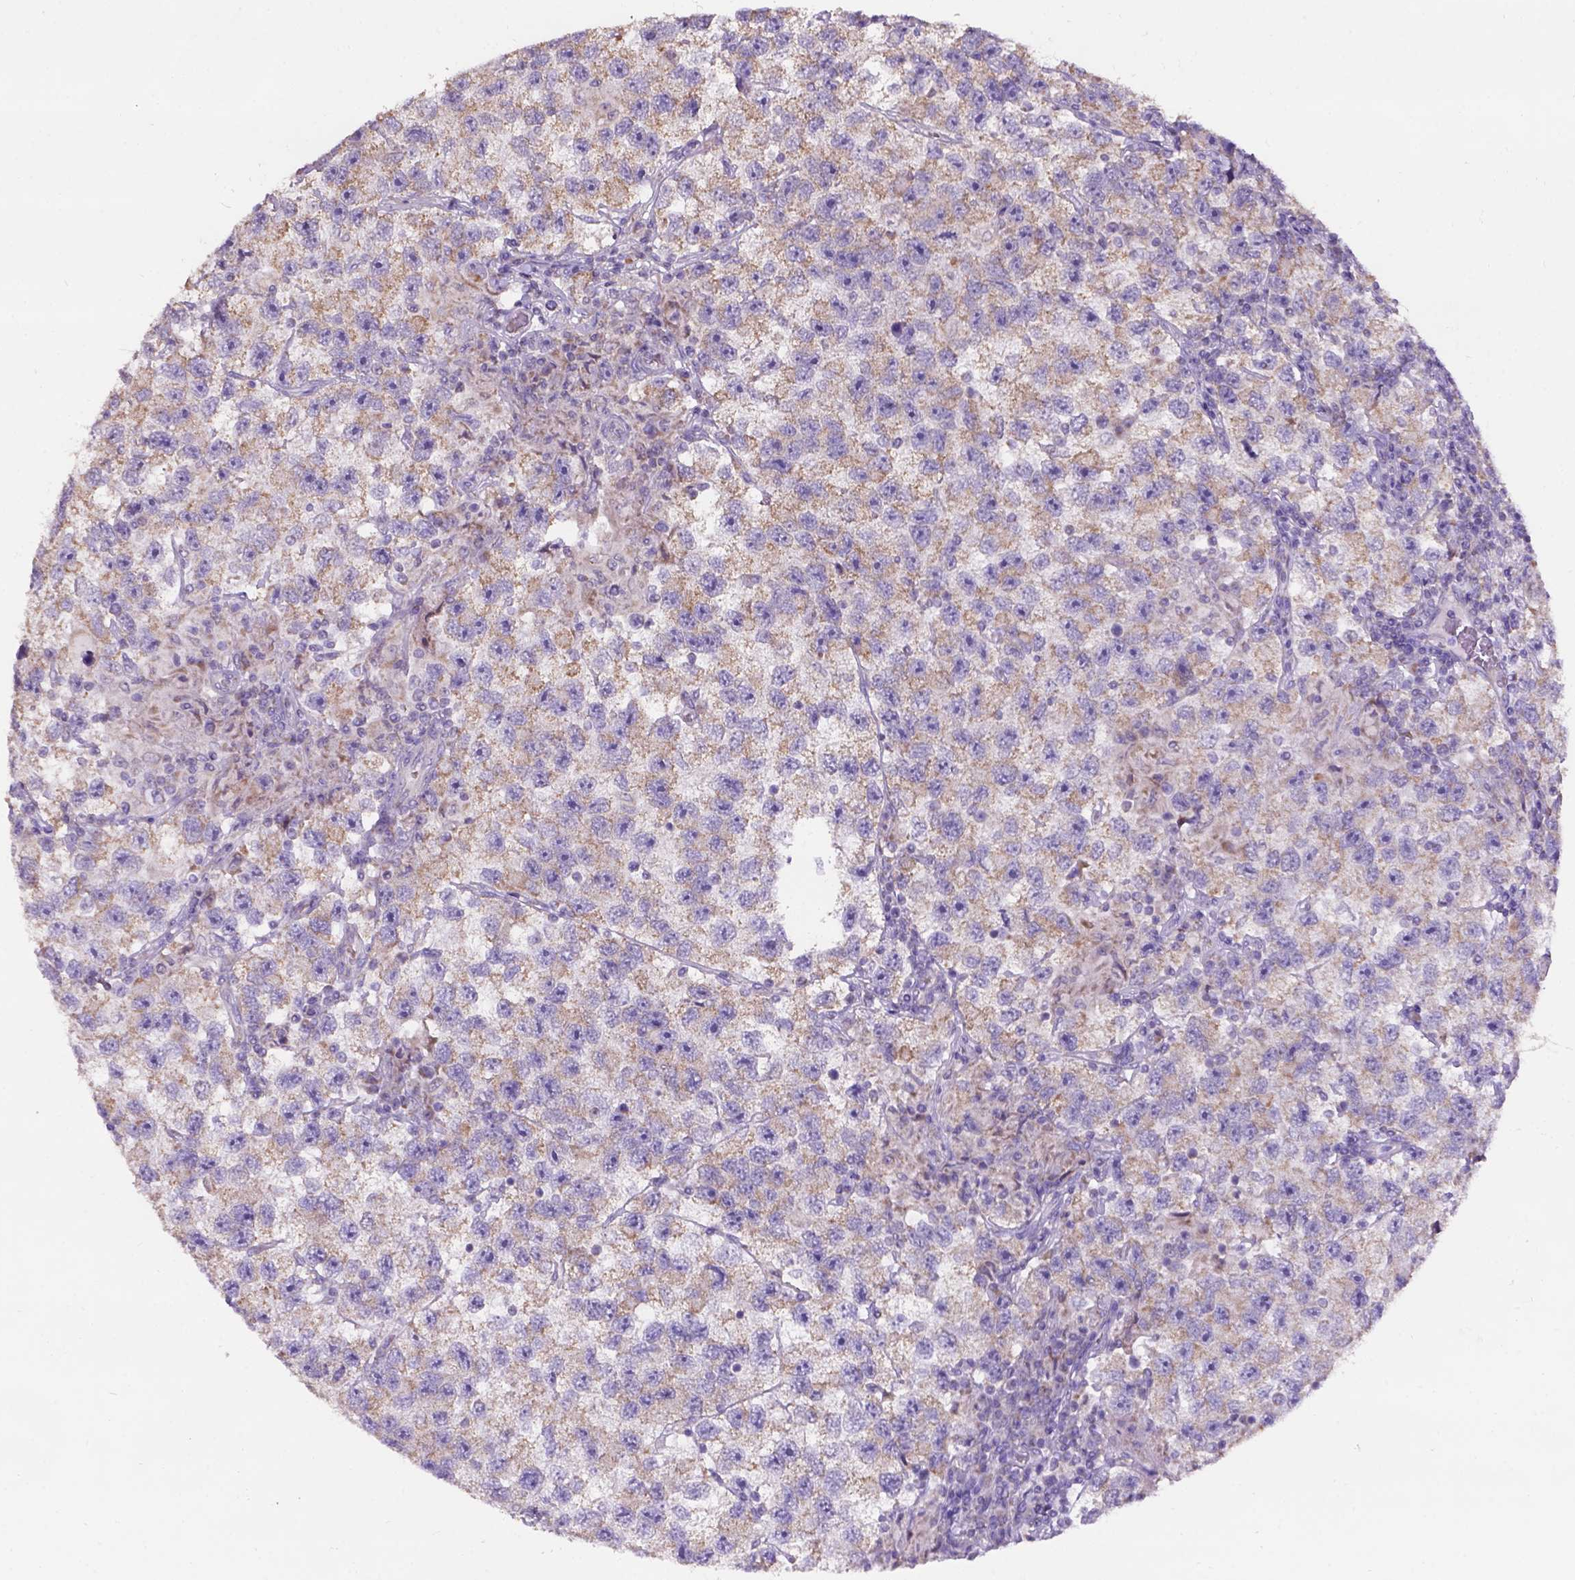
{"staining": {"intensity": "weak", "quantity": ">75%", "location": "cytoplasmic/membranous"}, "tissue": "testis cancer", "cell_type": "Tumor cells", "image_type": "cancer", "snomed": [{"axis": "morphology", "description": "Seminoma, NOS"}, {"axis": "topography", "description": "Testis"}], "caption": "High-power microscopy captured an immunohistochemistry (IHC) photomicrograph of testis cancer, revealing weak cytoplasmic/membranous expression in about >75% of tumor cells.", "gene": "L2HGDH", "patient": {"sex": "male", "age": 26}}